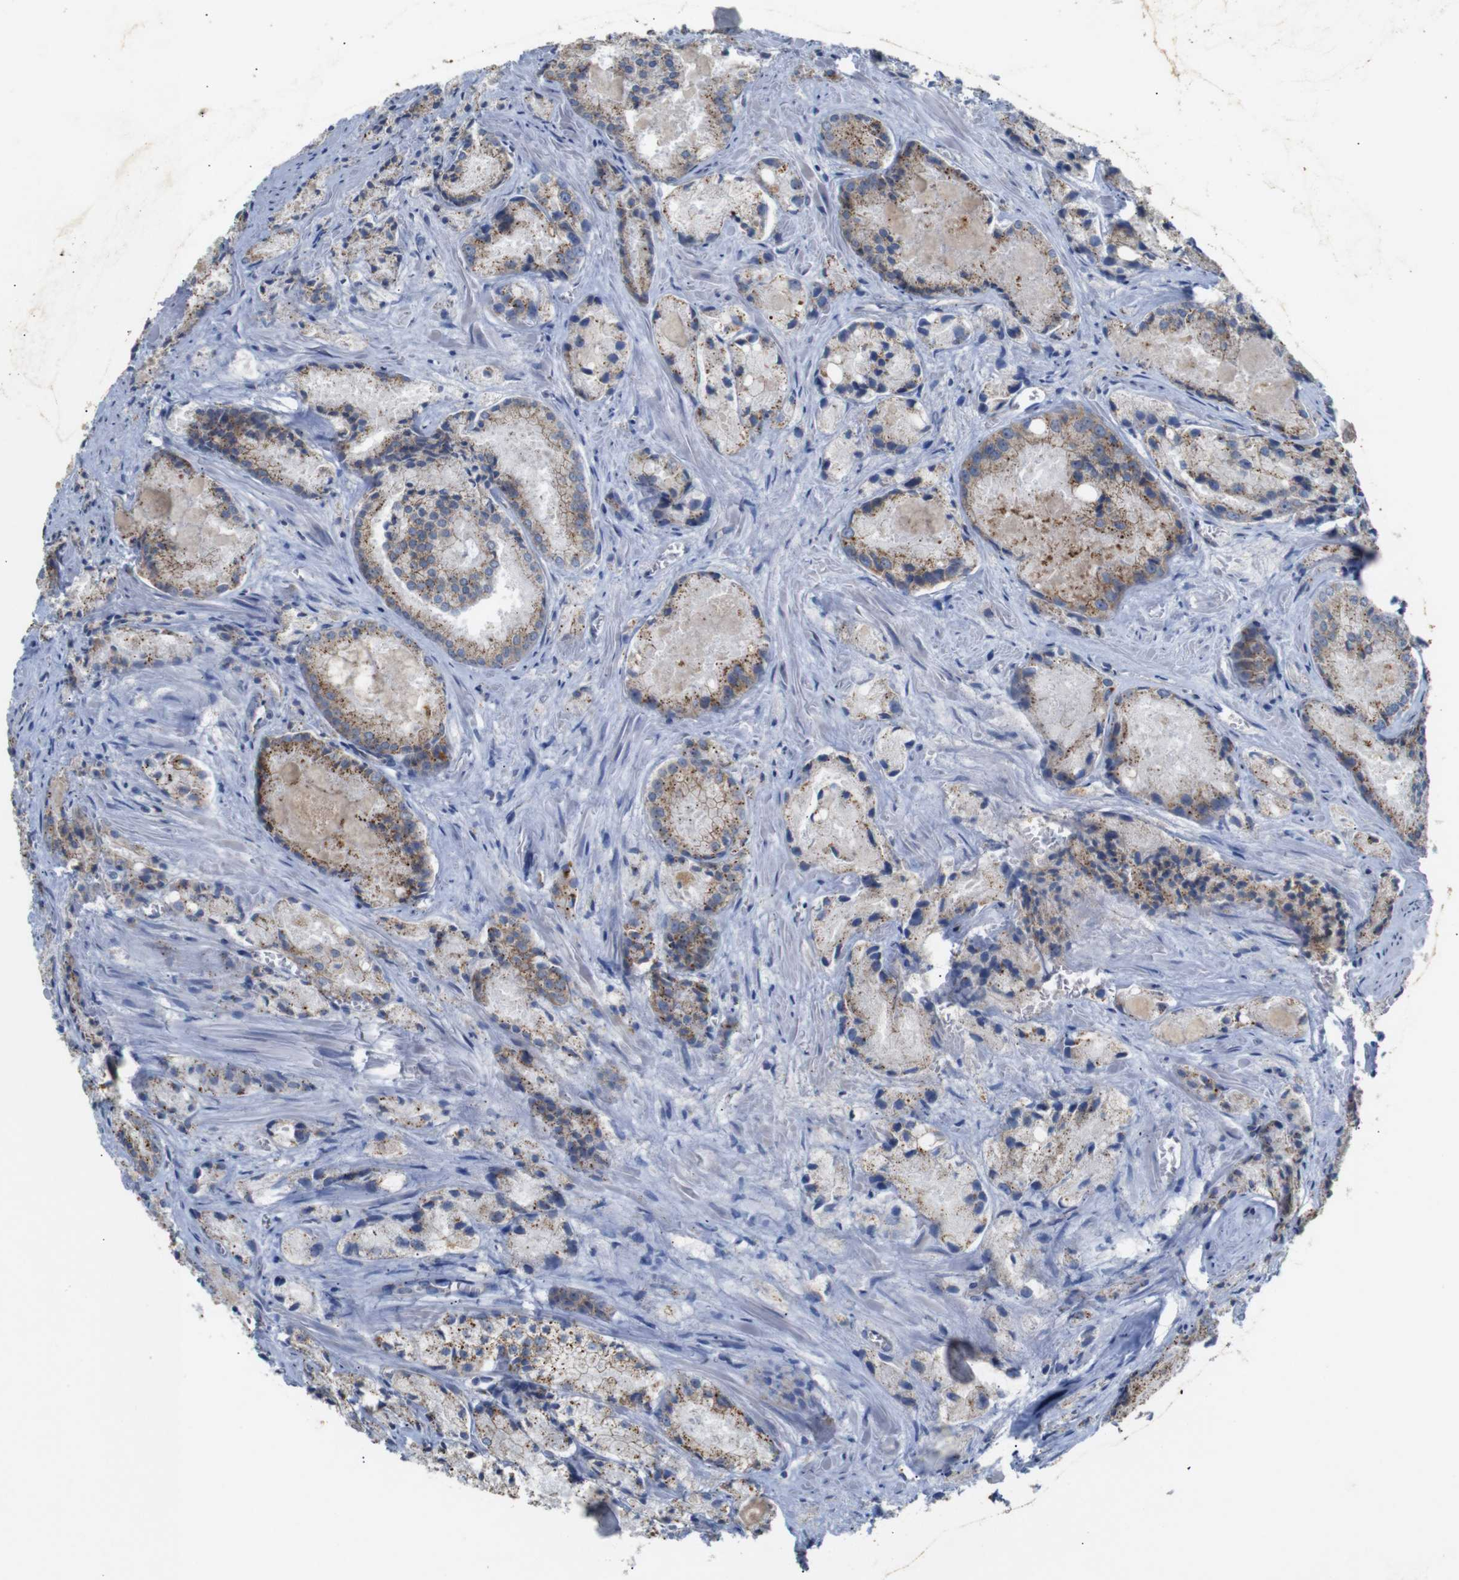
{"staining": {"intensity": "weak", "quantity": ">75%", "location": "cytoplasmic/membranous"}, "tissue": "prostate cancer", "cell_type": "Tumor cells", "image_type": "cancer", "snomed": [{"axis": "morphology", "description": "Adenocarcinoma, Low grade"}, {"axis": "topography", "description": "Prostate"}], "caption": "Low-grade adenocarcinoma (prostate) tissue displays weak cytoplasmic/membranous positivity in about >75% of tumor cells, visualized by immunohistochemistry.", "gene": "NHLRC3", "patient": {"sex": "male", "age": 64}}